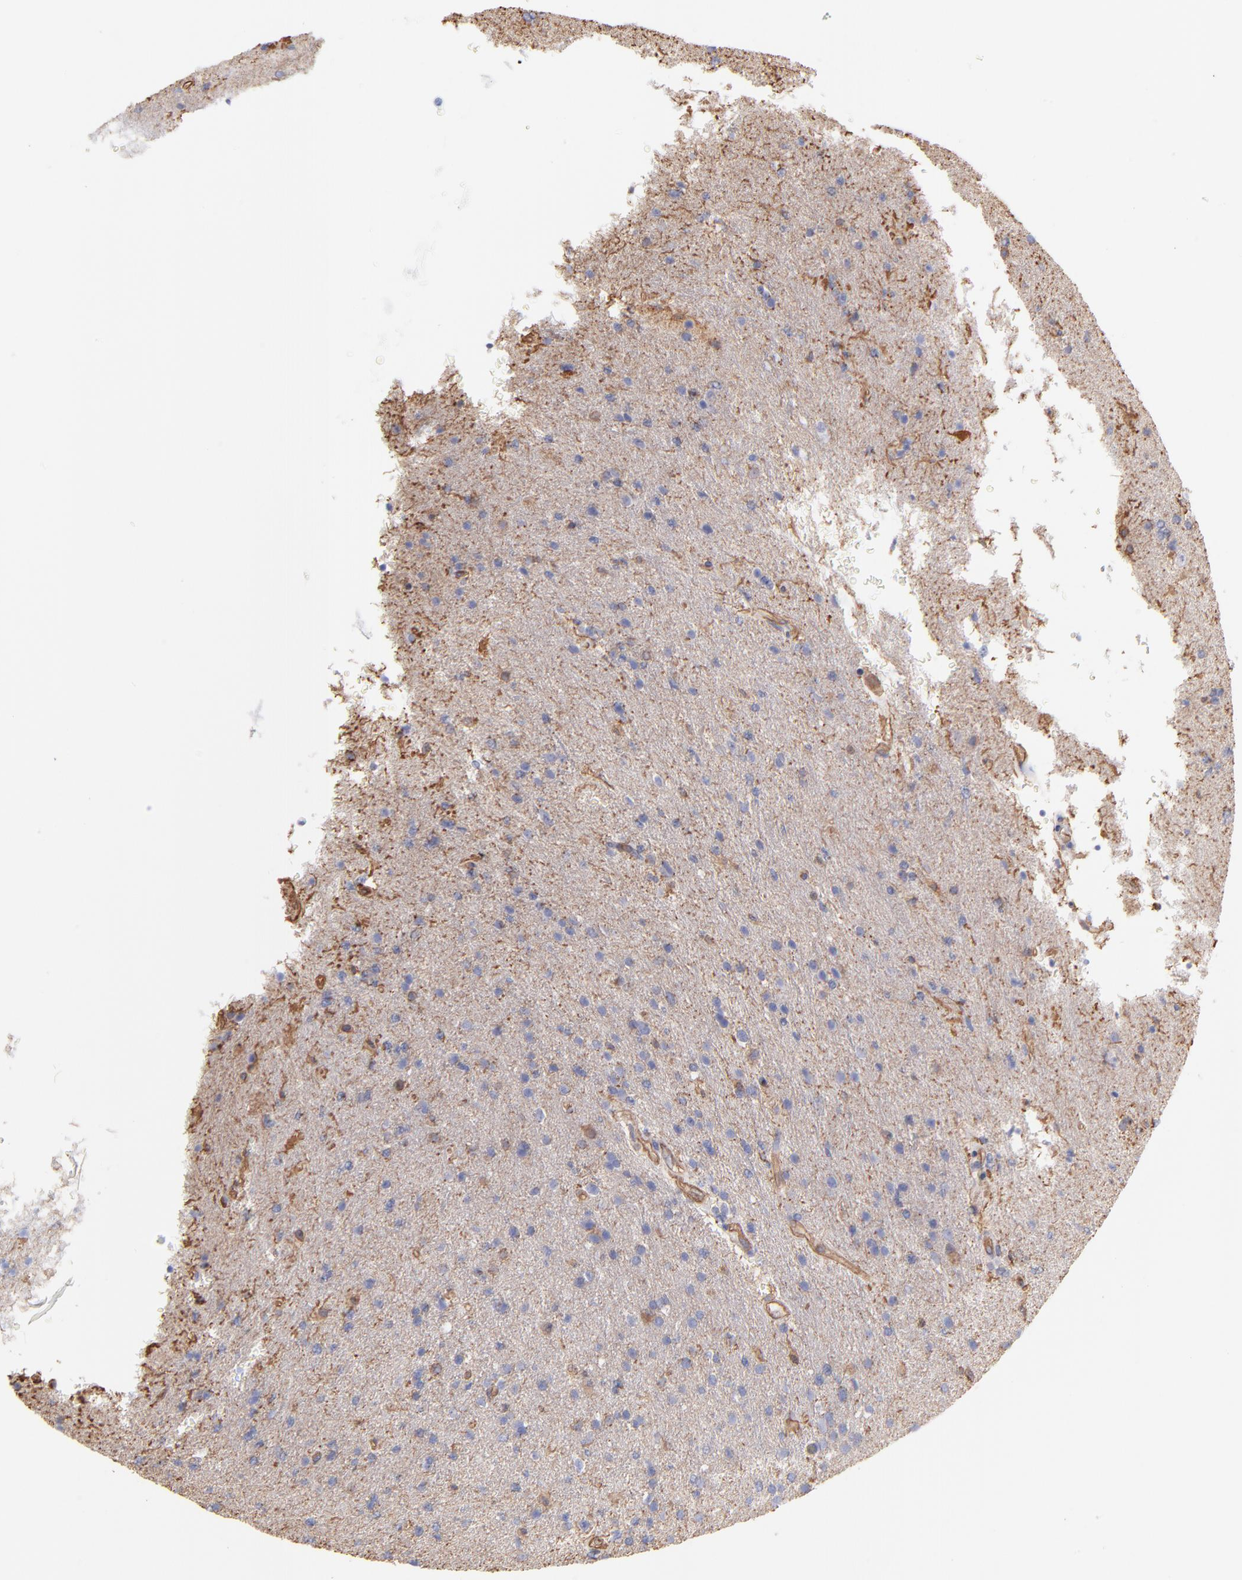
{"staining": {"intensity": "weak", "quantity": "25%-75%", "location": "cytoplasmic/membranous"}, "tissue": "glioma", "cell_type": "Tumor cells", "image_type": "cancer", "snomed": [{"axis": "morphology", "description": "Glioma, malignant, High grade"}, {"axis": "topography", "description": "Brain"}], "caption": "Glioma tissue exhibits weak cytoplasmic/membranous positivity in approximately 25%-75% of tumor cells The staining was performed using DAB to visualize the protein expression in brown, while the nuclei were stained in blue with hematoxylin (Magnification: 20x).", "gene": "PLEC", "patient": {"sex": "male", "age": 33}}